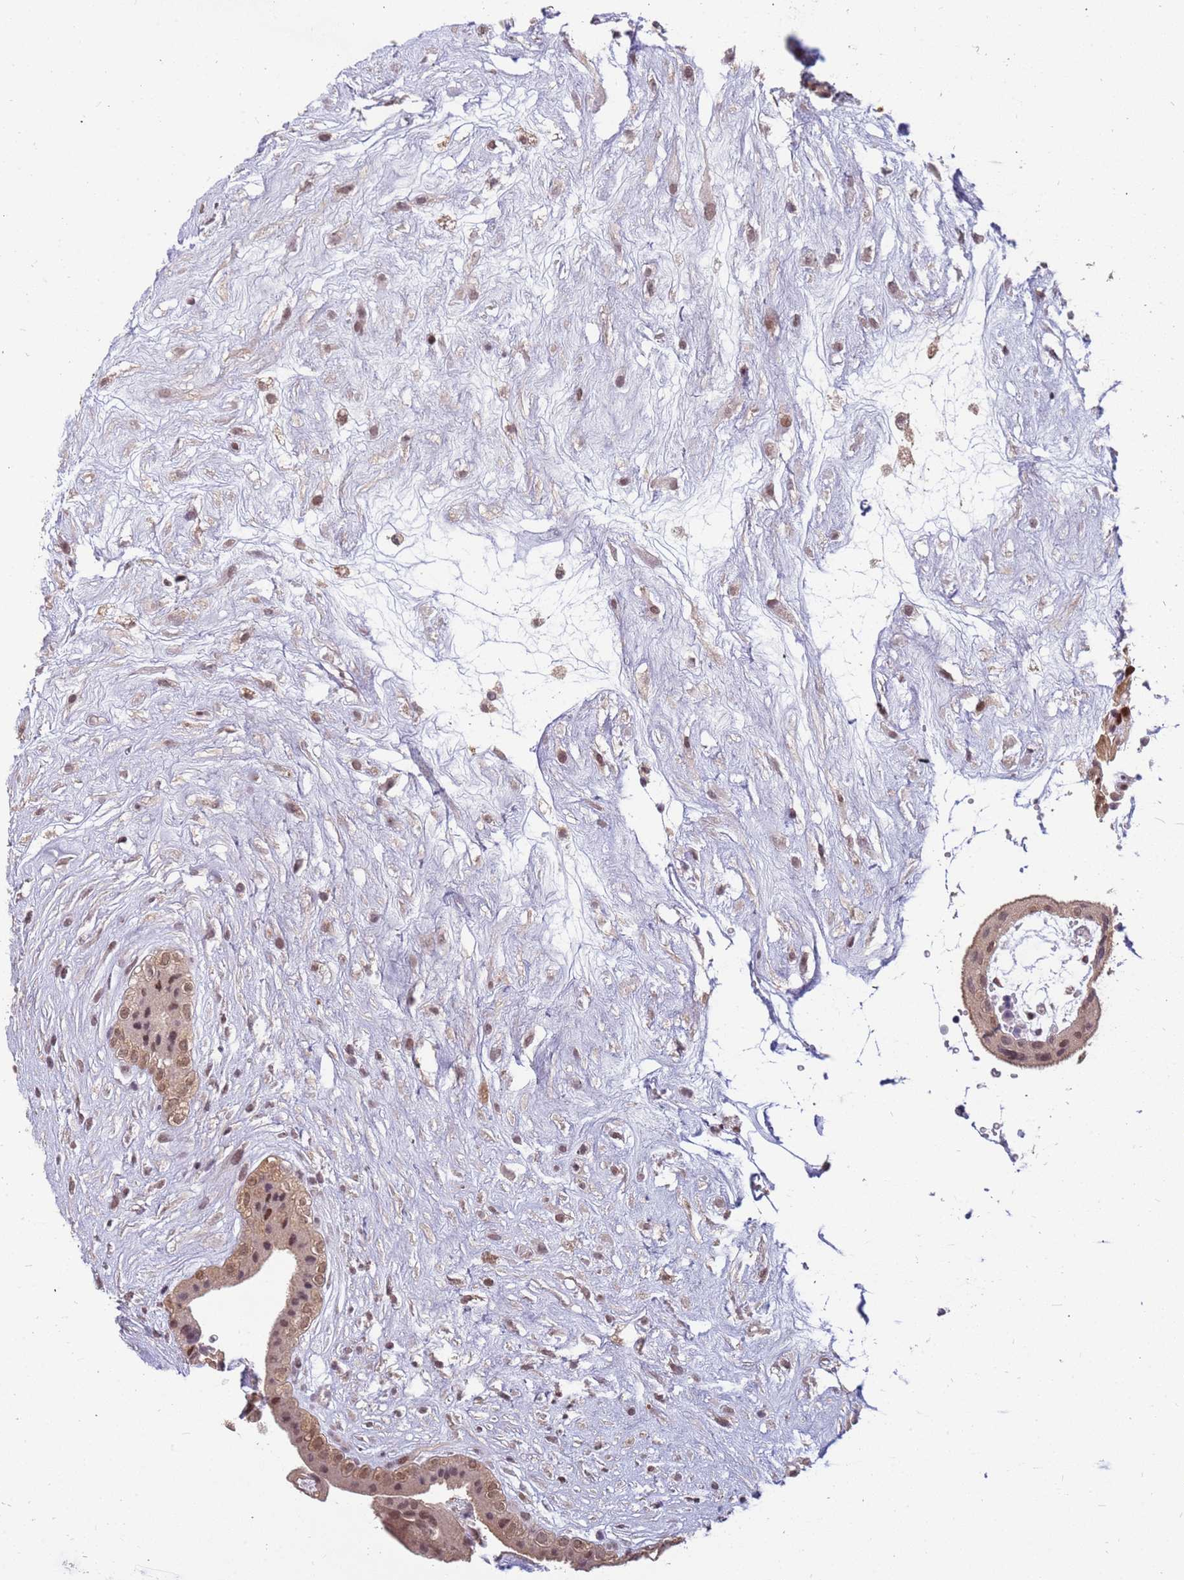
{"staining": {"intensity": "weak", "quantity": ">75%", "location": "nuclear"}, "tissue": "placenta", "cell_type": "Decidual cells", "image_type": "normal", "snomed": [{"axis": "morphology", "description": "Normal tissue, NOS"}, {"axis": "topography", "description": "Placenta"}], "caption": "DAB immunohistochemical staining of unremarkable human placenta shows weak nuclear protein staining in approximately >75% of decidual cells. (Brightfield microscopy of DAB IHC at high magnification).", "gene": "GBP2", "patient": {"sex": "female", "age": 18}}